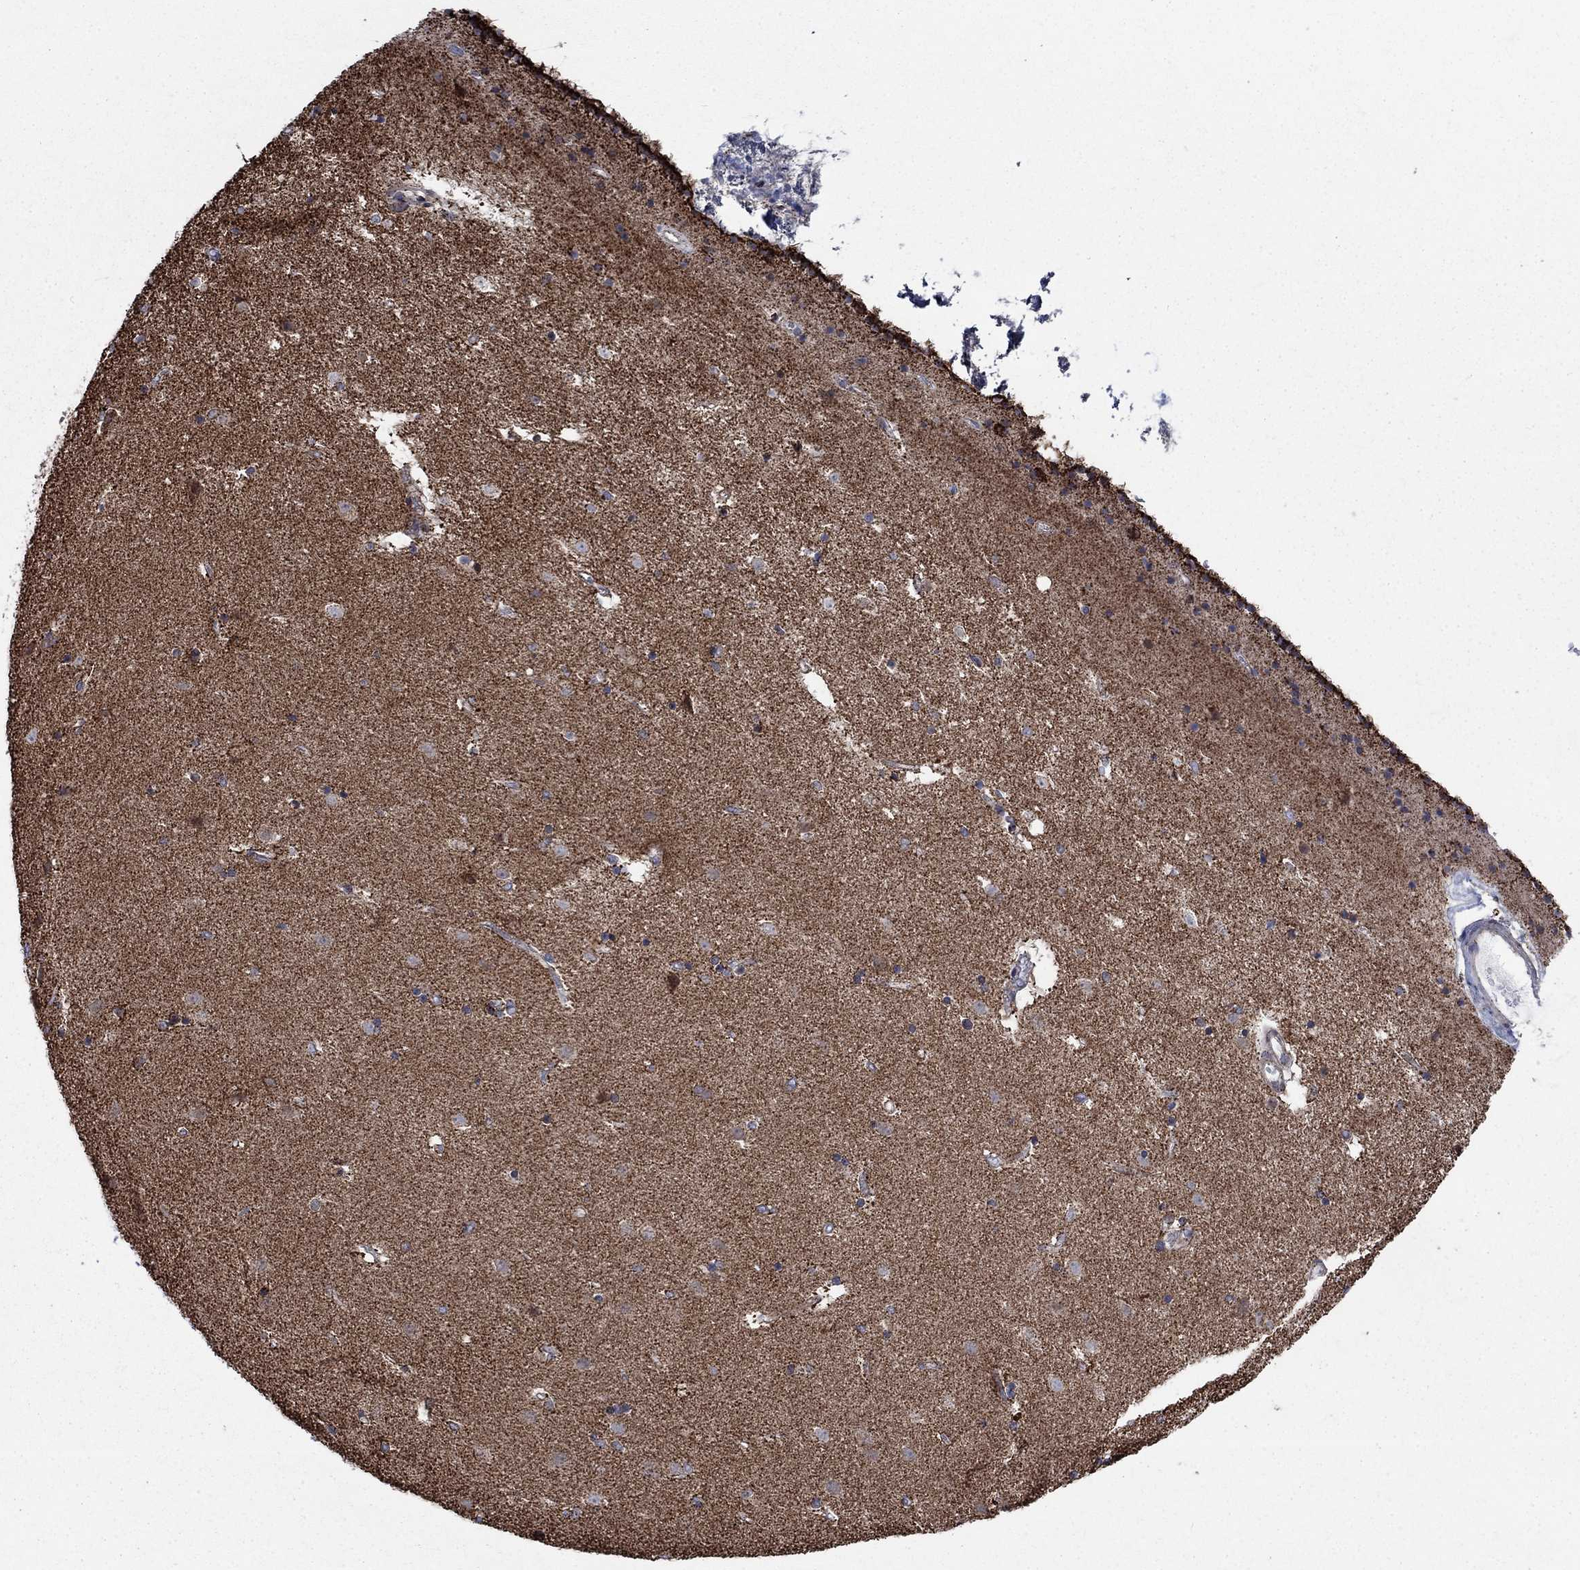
{"staining": {"intensity": "negative", "quantity": "none", "location": "none"}, "tissue": "caudate", "cell_type": "Glial cells", "image_type": "normal", "snomed": [{"axis": "morphology", "description": "Normal tissue, NOS"}, {"axis": "topography", "description": "Lateral ventricle wall"}], "caption": "Unremarkable caudate was stained to show a protein in brown. There is no significant staining in glial cells. The staining was performed using DAB to visualize the protein expression in brown, while the nuclei were stained in blue with hematoxylin (Magnification: 20x).", "gene": "MOAP1", "patient": {"sex": "female", "age": 71}}